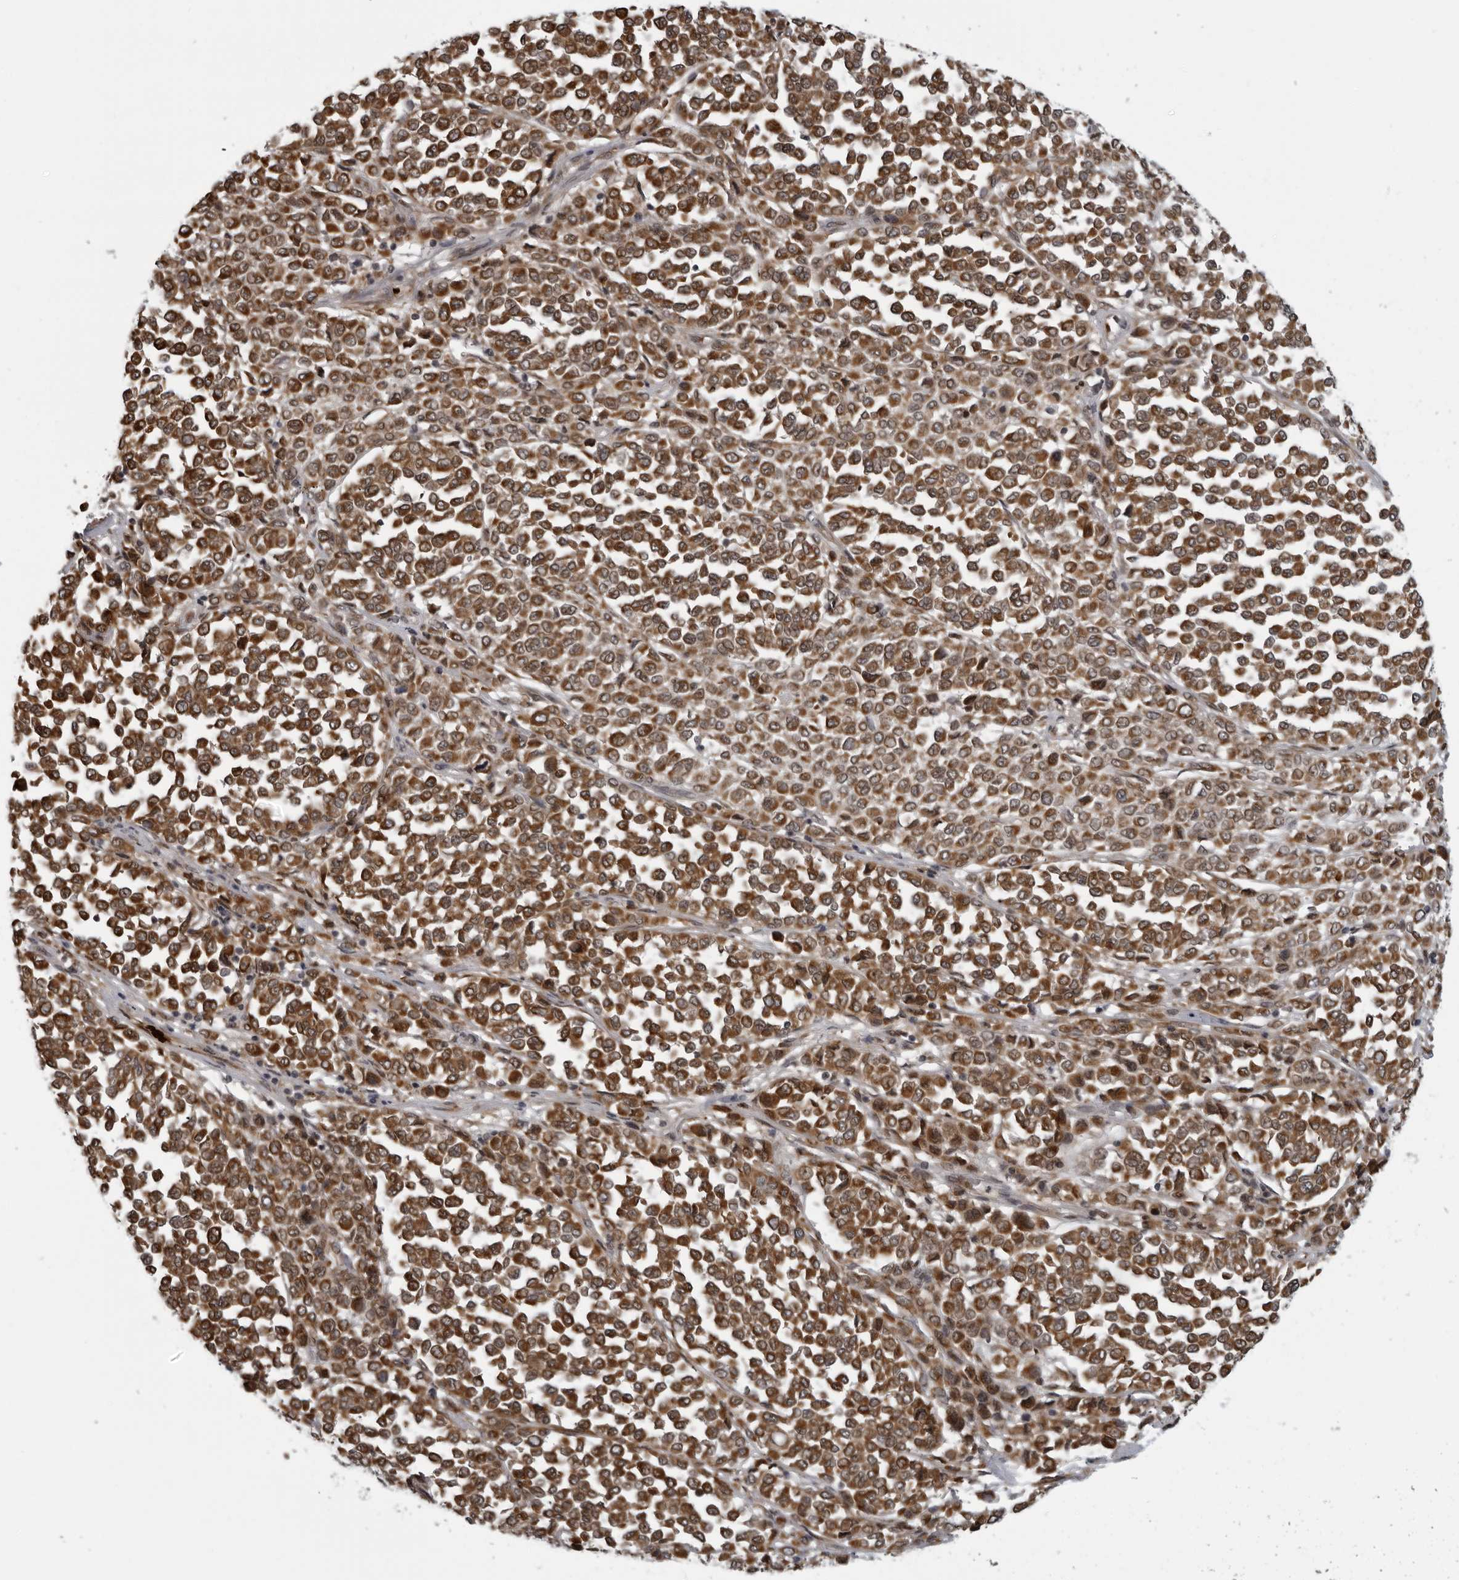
{"staining": {"intensity": "strong", "quantity": ">75%", "location": "cytoplasmic/membranous"}, "tissue": "melanoma", "cell_type": "Tumor cells", "image_type": "cancer", "snomed": [{"axis": "morphology", "description": "Malignant melanoma, Metastatic site"}, {"axis": "topography", "description": "Pancreas"}], "caption": "Malignant melanoma (metastatic site) stained with a brown dye shows strong cytoplasmic/membranous positive positivity in about >75% of tumor cells.", "gene": "THOP1", "patient": {"sex": "female", "age": 30}}